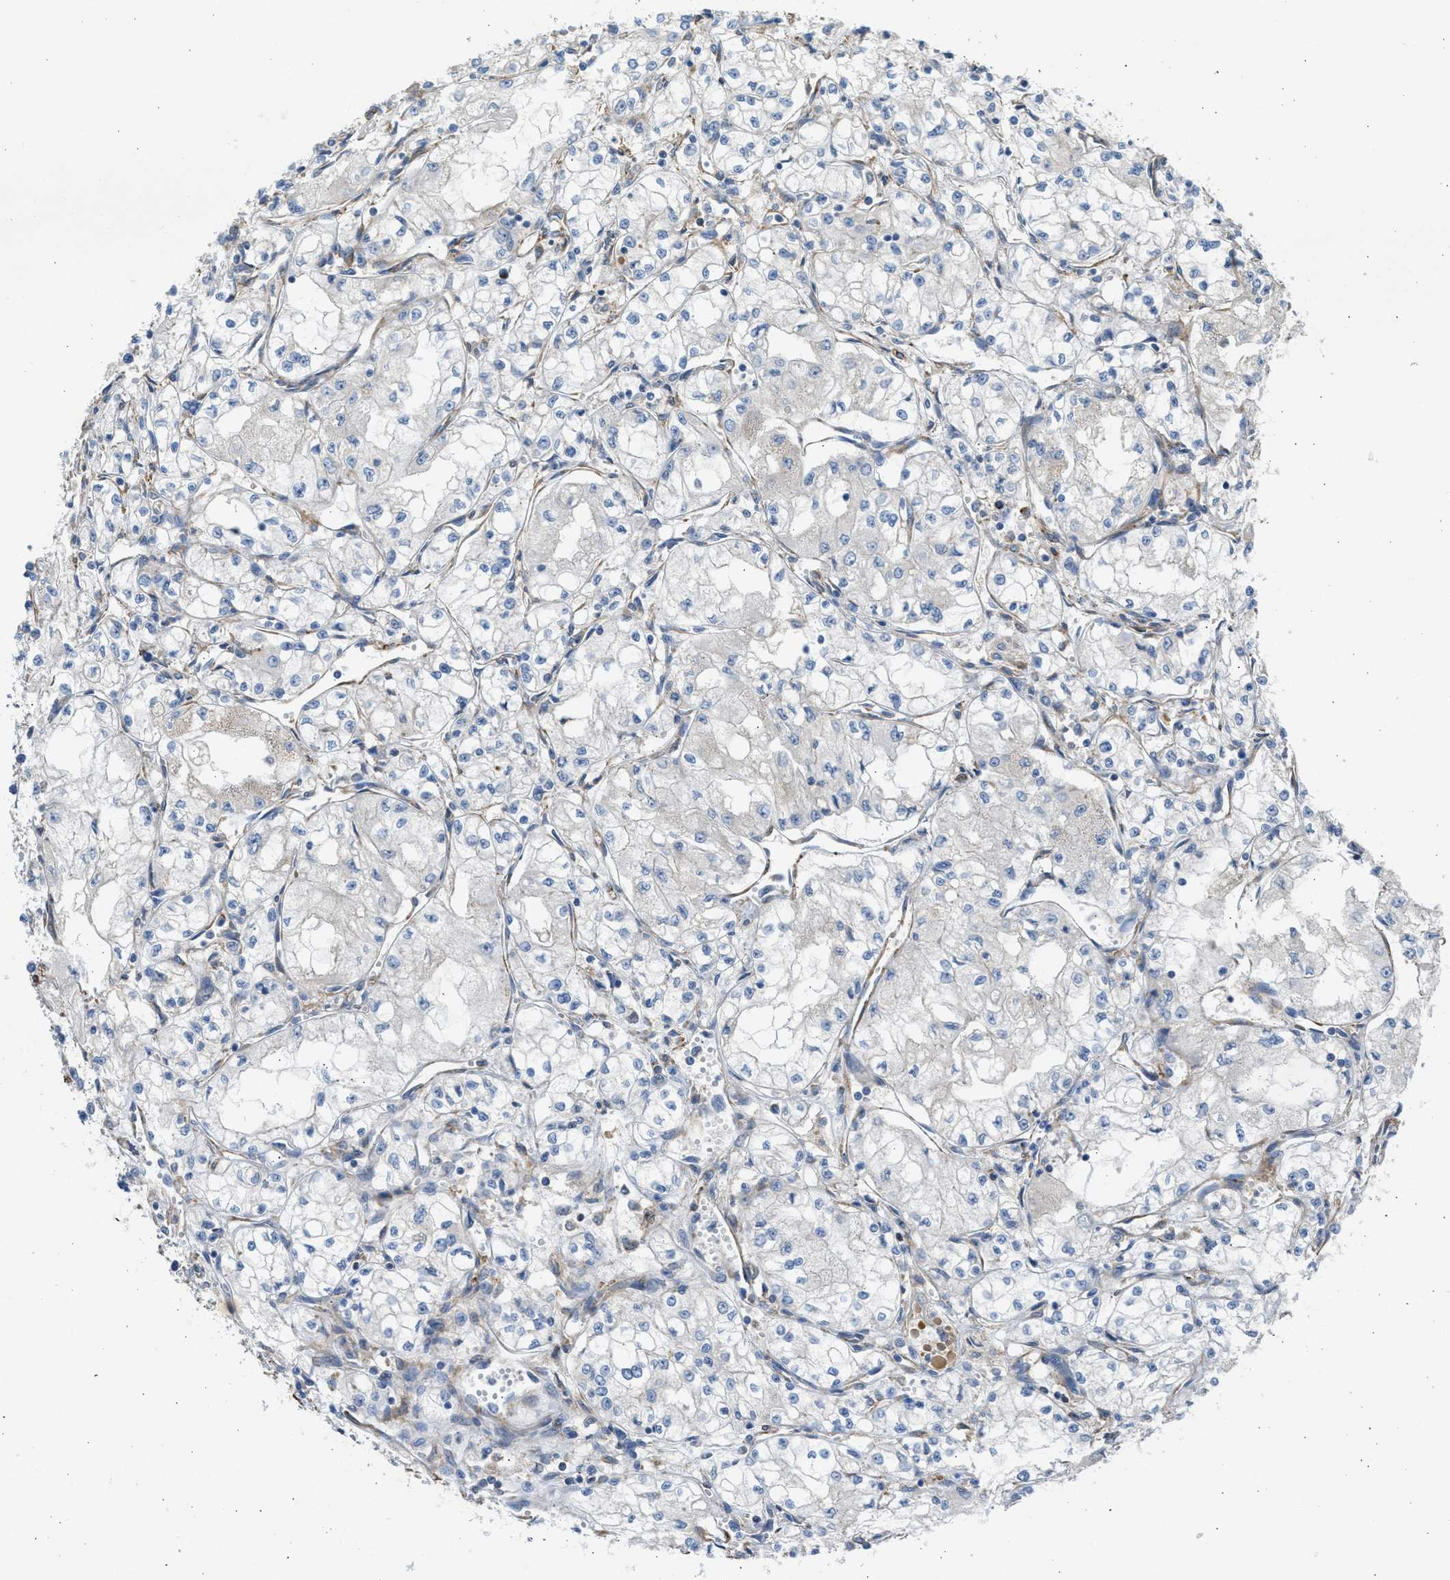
{"staining": {"intensity": "negative", "quantity": "none", "location": "none"}, "tissue": "renal cancer", "cell_type": "Tumor cells", "image_type": "cancer", "snomed": [{"axis": "morphology", "description": "Normal tissue, NOS"}, {"axis": "morphology", "description": "Adenocarcinoma, NOS"}, {"axis": "topography", "description": "Kidney"}], "caption": "Immunohistochemical staining of renal cancer exhibits no significant expression in tumor cells. Nuclei are stained in blue.", "gene": "PCNX3", "patient": {"sex": "male", "age": 59}}